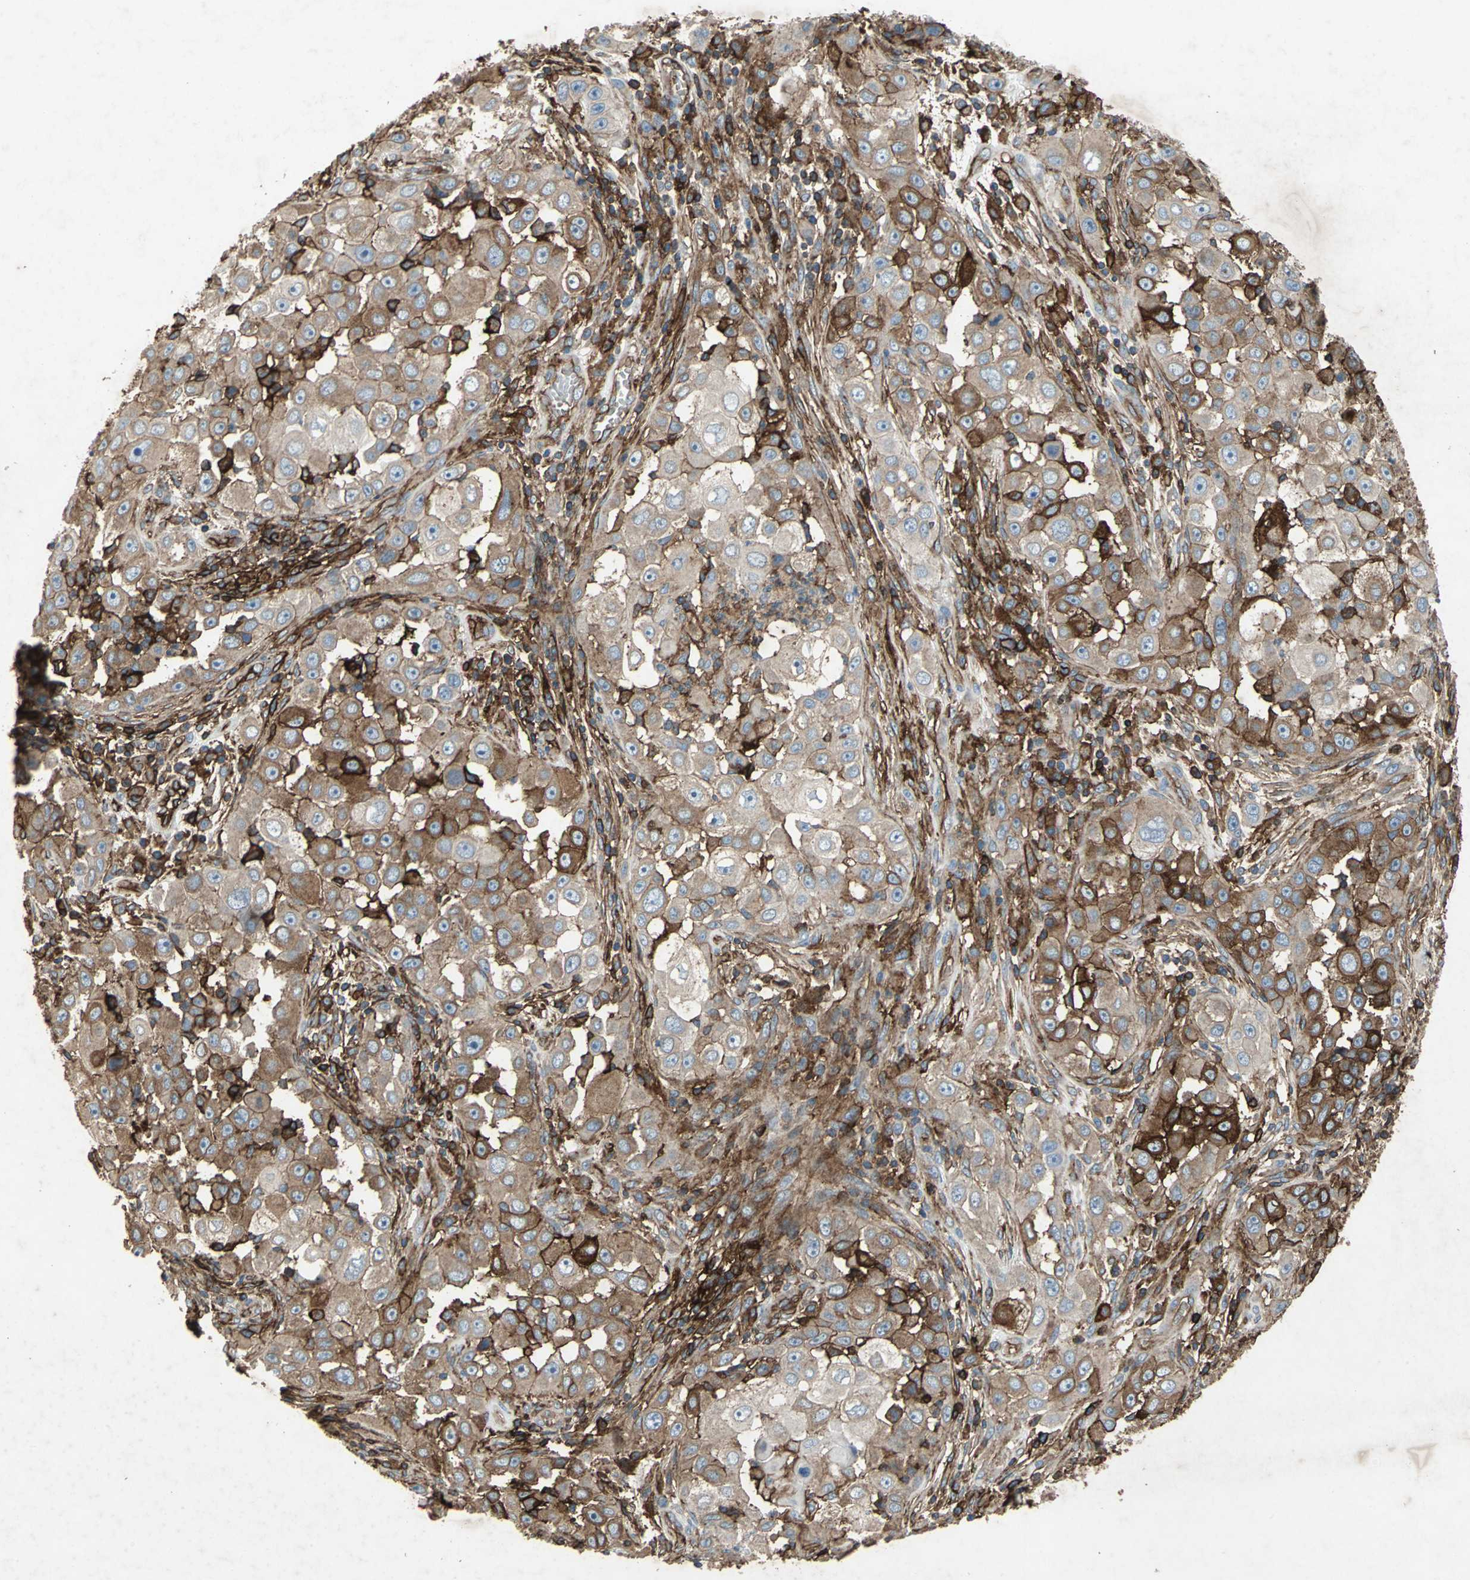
{"staining": {"intensity": "strong", "quantity": ">75%", "location": "cytoplasmic/membranous"}, "tissue": "head and neck cancer", "cell_type": "Tumor cells", "image_type": "cancer", "snomed": [{"axis": "morphology", "description": "Carcinoma, NOS"}, {"axis": "topography", "description": "Head-Neck"}], "caption": "A high amount of strong cytoplasmic/membranous expression is seen in approximately >75% of tumor cells in head and neck cancer (carcinoma) tissue. Nuclei are stained in blue.", "gene": "CCR6", "patient": {"sex": "male", "age": 87}}